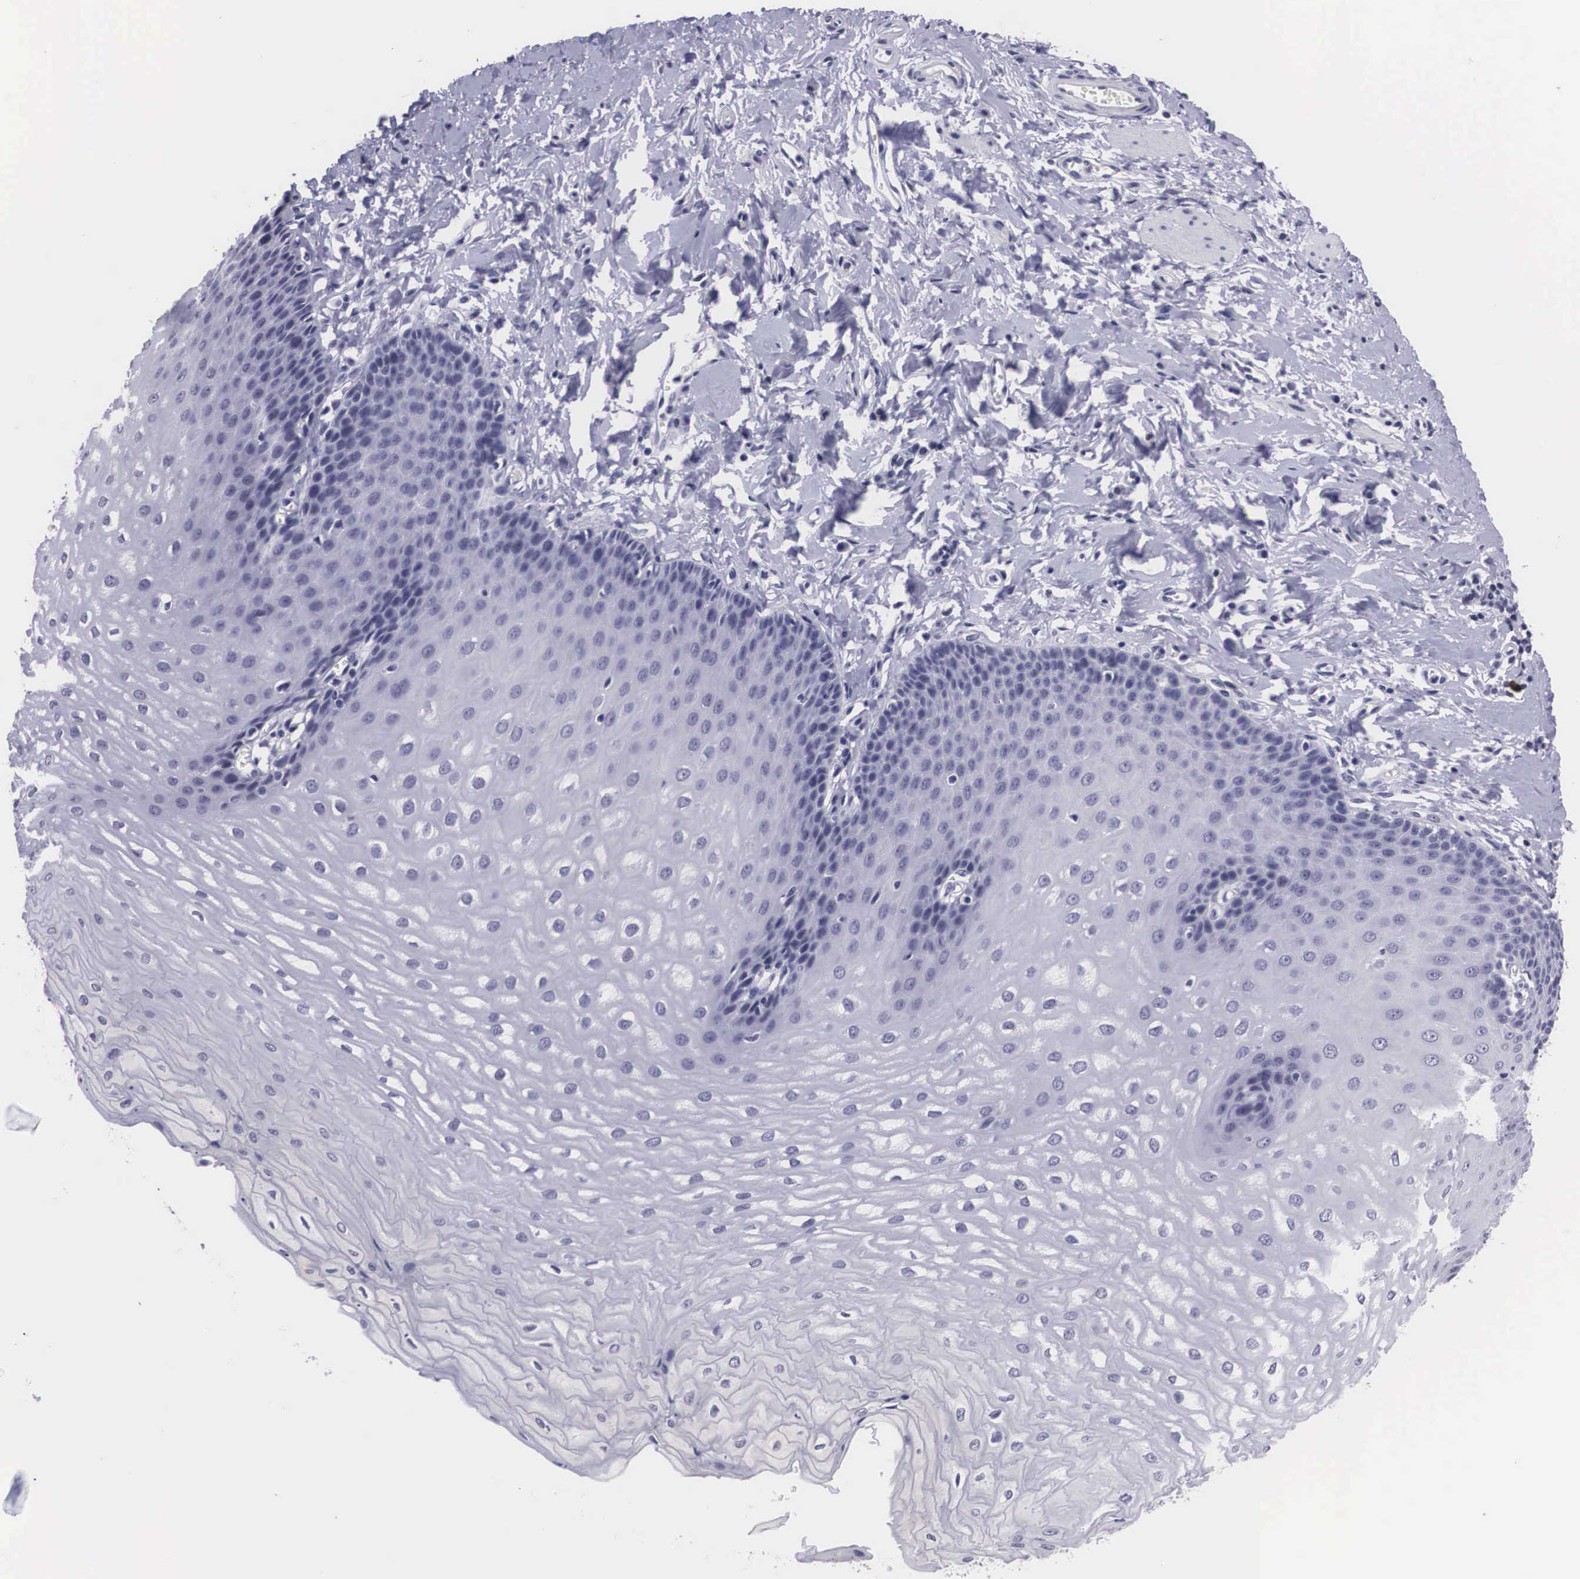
{"staining": {"intensity": "negative", "quantity": "none", "location": "none"}, "tissue": "esophagus", "cell_type": "Squamous epithelial cells", "image_type": "normal", "snomed": [{"axis": "morphology", "description": "Normal tissue, NOS"}, {"axis": "topography", "description": "Esophagus"}], "caption": "Esophagus was stained to show a protein in brown. There is no significant staining in squamous epithelial cells. (Brightfield microscopy of DAB (3,3'-diaminobenzidine) immunohistochemistry (IHC) at high magnification).", "gene": "C22orf31", "patient": {"sex": "male", "age": 70}}